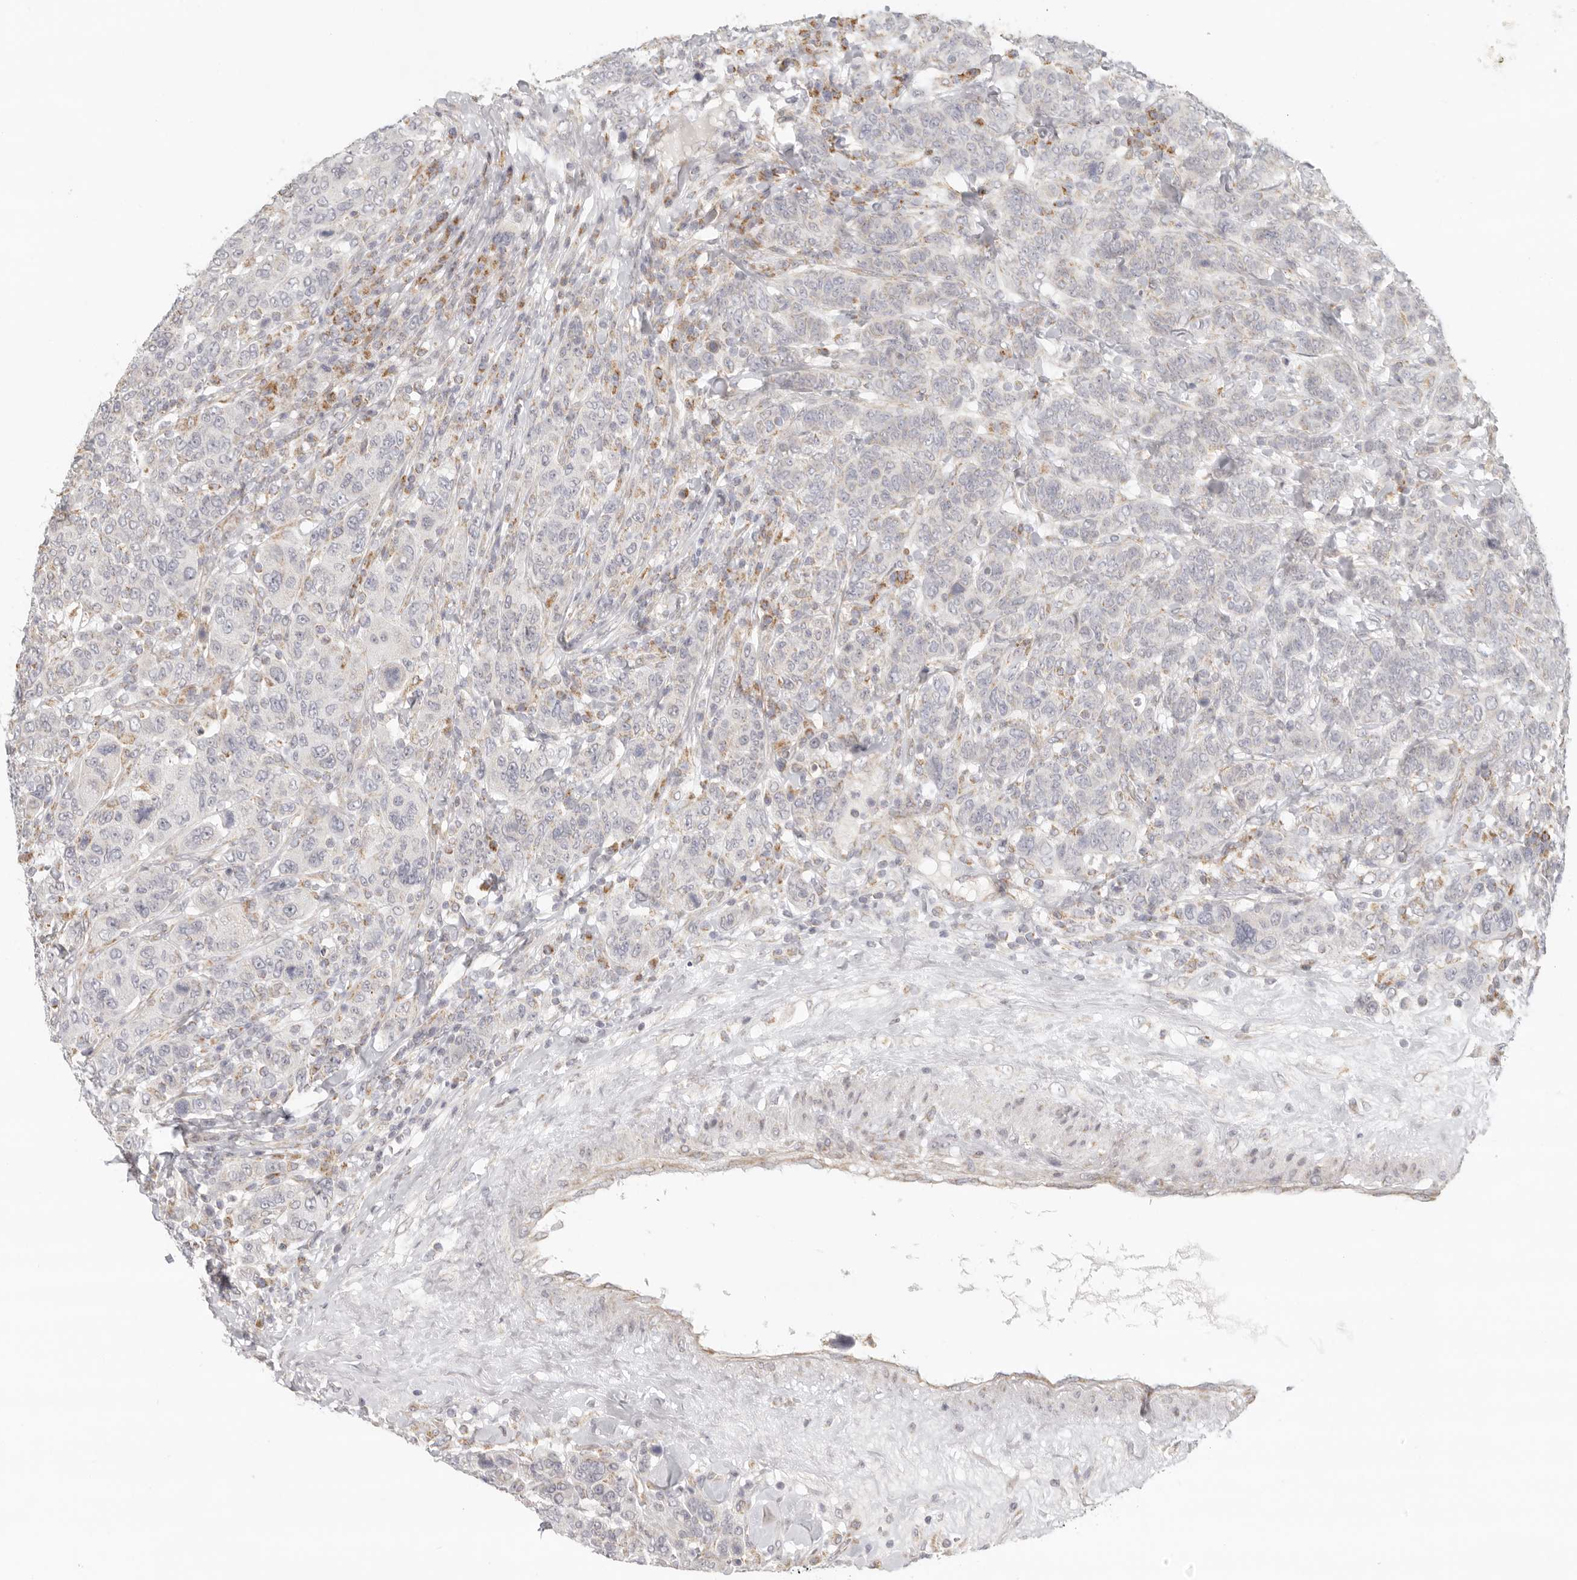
{"staining": {"intensity": "negative", "quantity": "none", "location": "none"}, "tissue": "breast cancer", "cell_type": "Tumor cells", "image_type": "cancer", "snomed": [{"axis": "morphology", "description": "Duct carcinoma"}, {"axis": "topography", "description": "Breast"}], "caption": "The immunohistochemistry histopathology image has no significant staining in tumor cells of breast intraductal carcinoma tissue.", "gene": "KDF1", "patient": {"sex": "female", "age": 37}}